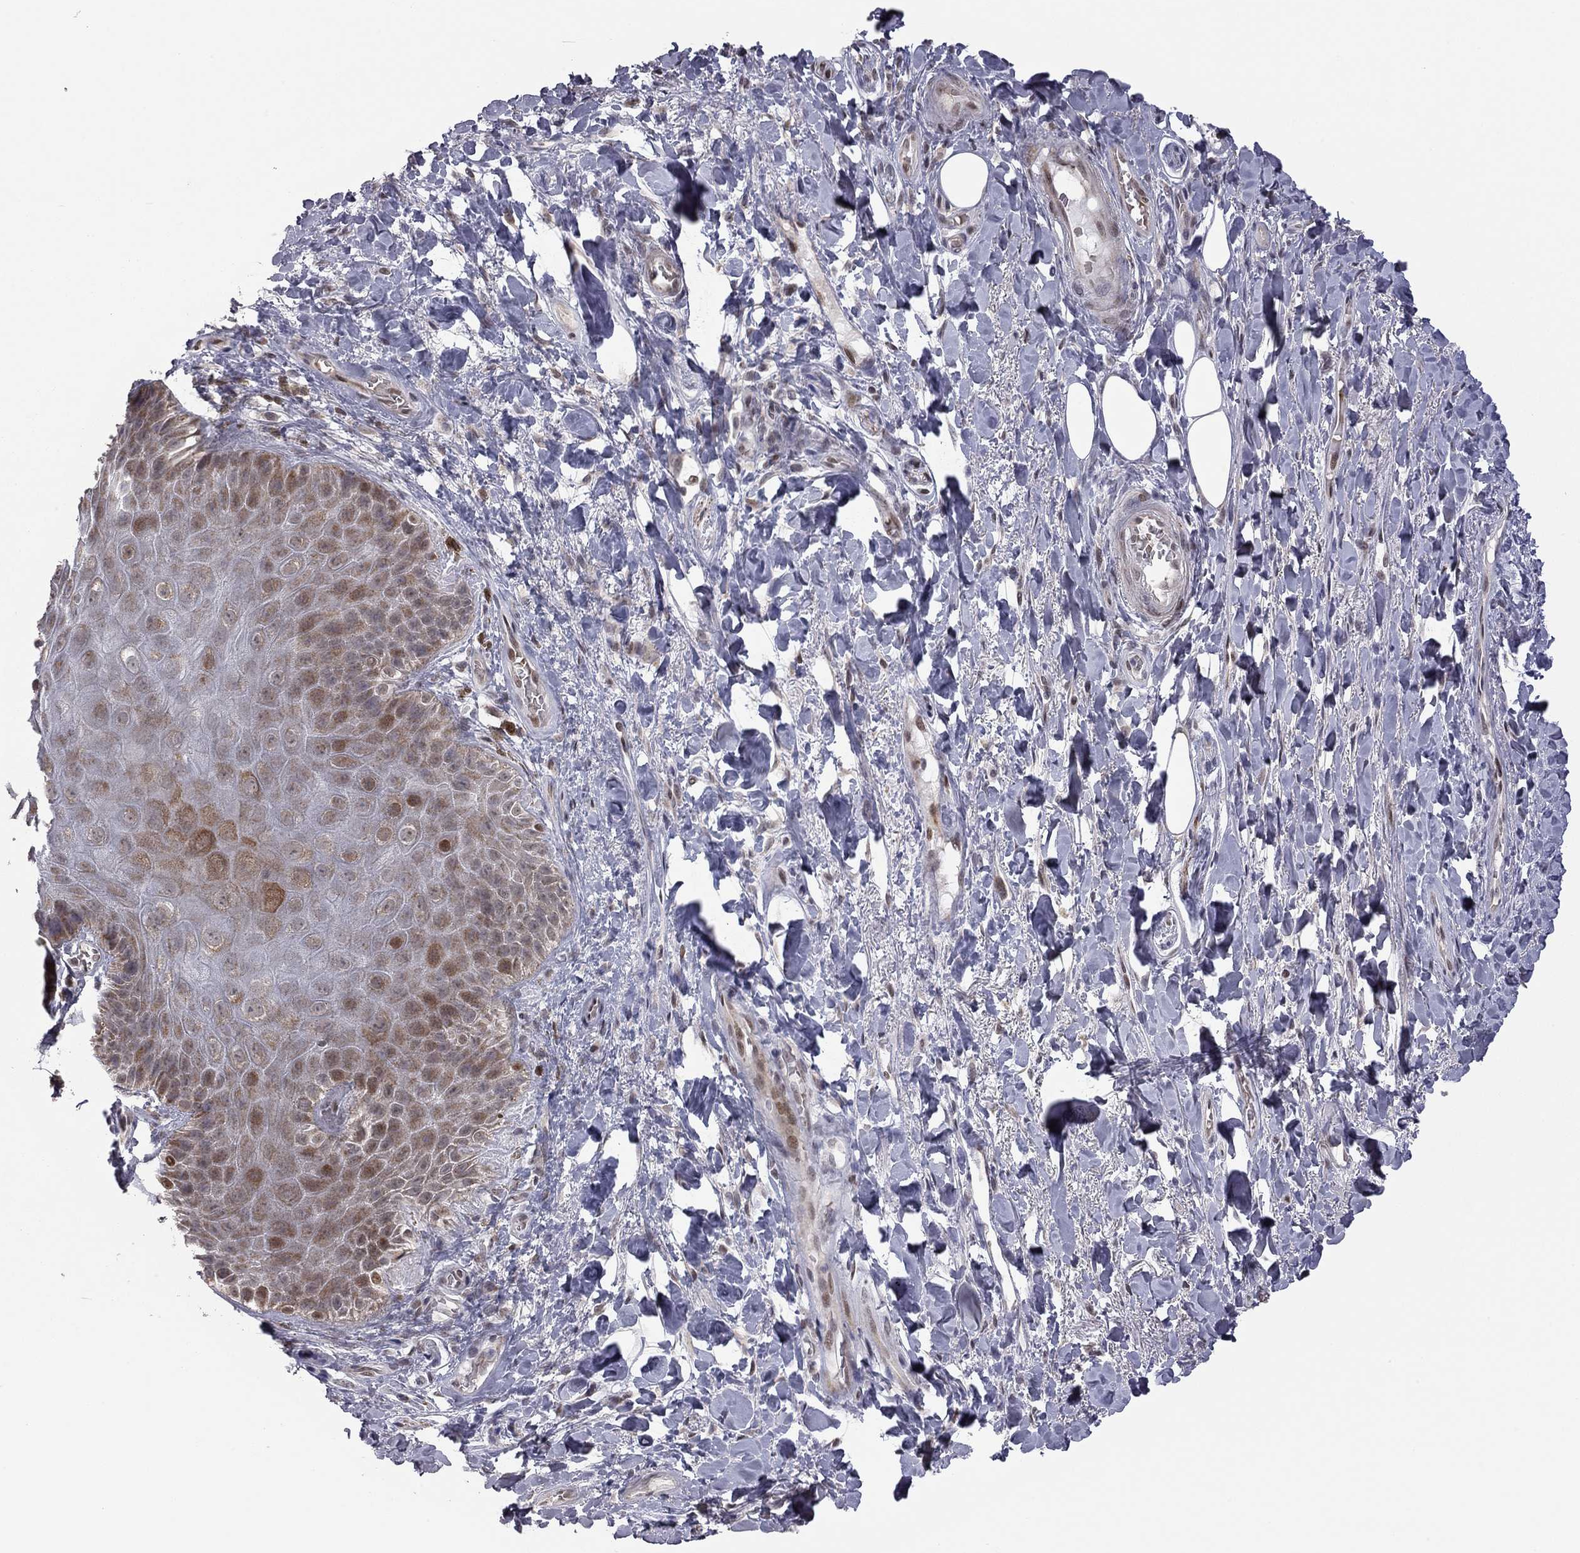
{"staining": {"intensity": "strong", "quantity": "<25%", "location": "cytoplasmic/membranous,nuclear"}, "tissue": "skin", "cell_type": "Epidermal cells", "image_type": "normal", "snomed": [{"axis": "morphology", "description": "Normal tissue, NOS"}, {"axis": "topography", "description": "Anal"}, {"axis": "topography", "description": "Peripheral nerve tissue"}], "caption": "The image exhibits staining of normal skin, revealing strong cytoplasmic/membranous,nuclear protein staining (brown color) within epidermal cells. The staining was performed using DAB (3,3'-diaminobenzidine) to visualize the protein expression in brown, while the nuclei were stained in blue with hematoxylin (Magnification: 20x).", "gene": "MC3R", "patient": {"sex": "male", "age": 53}}